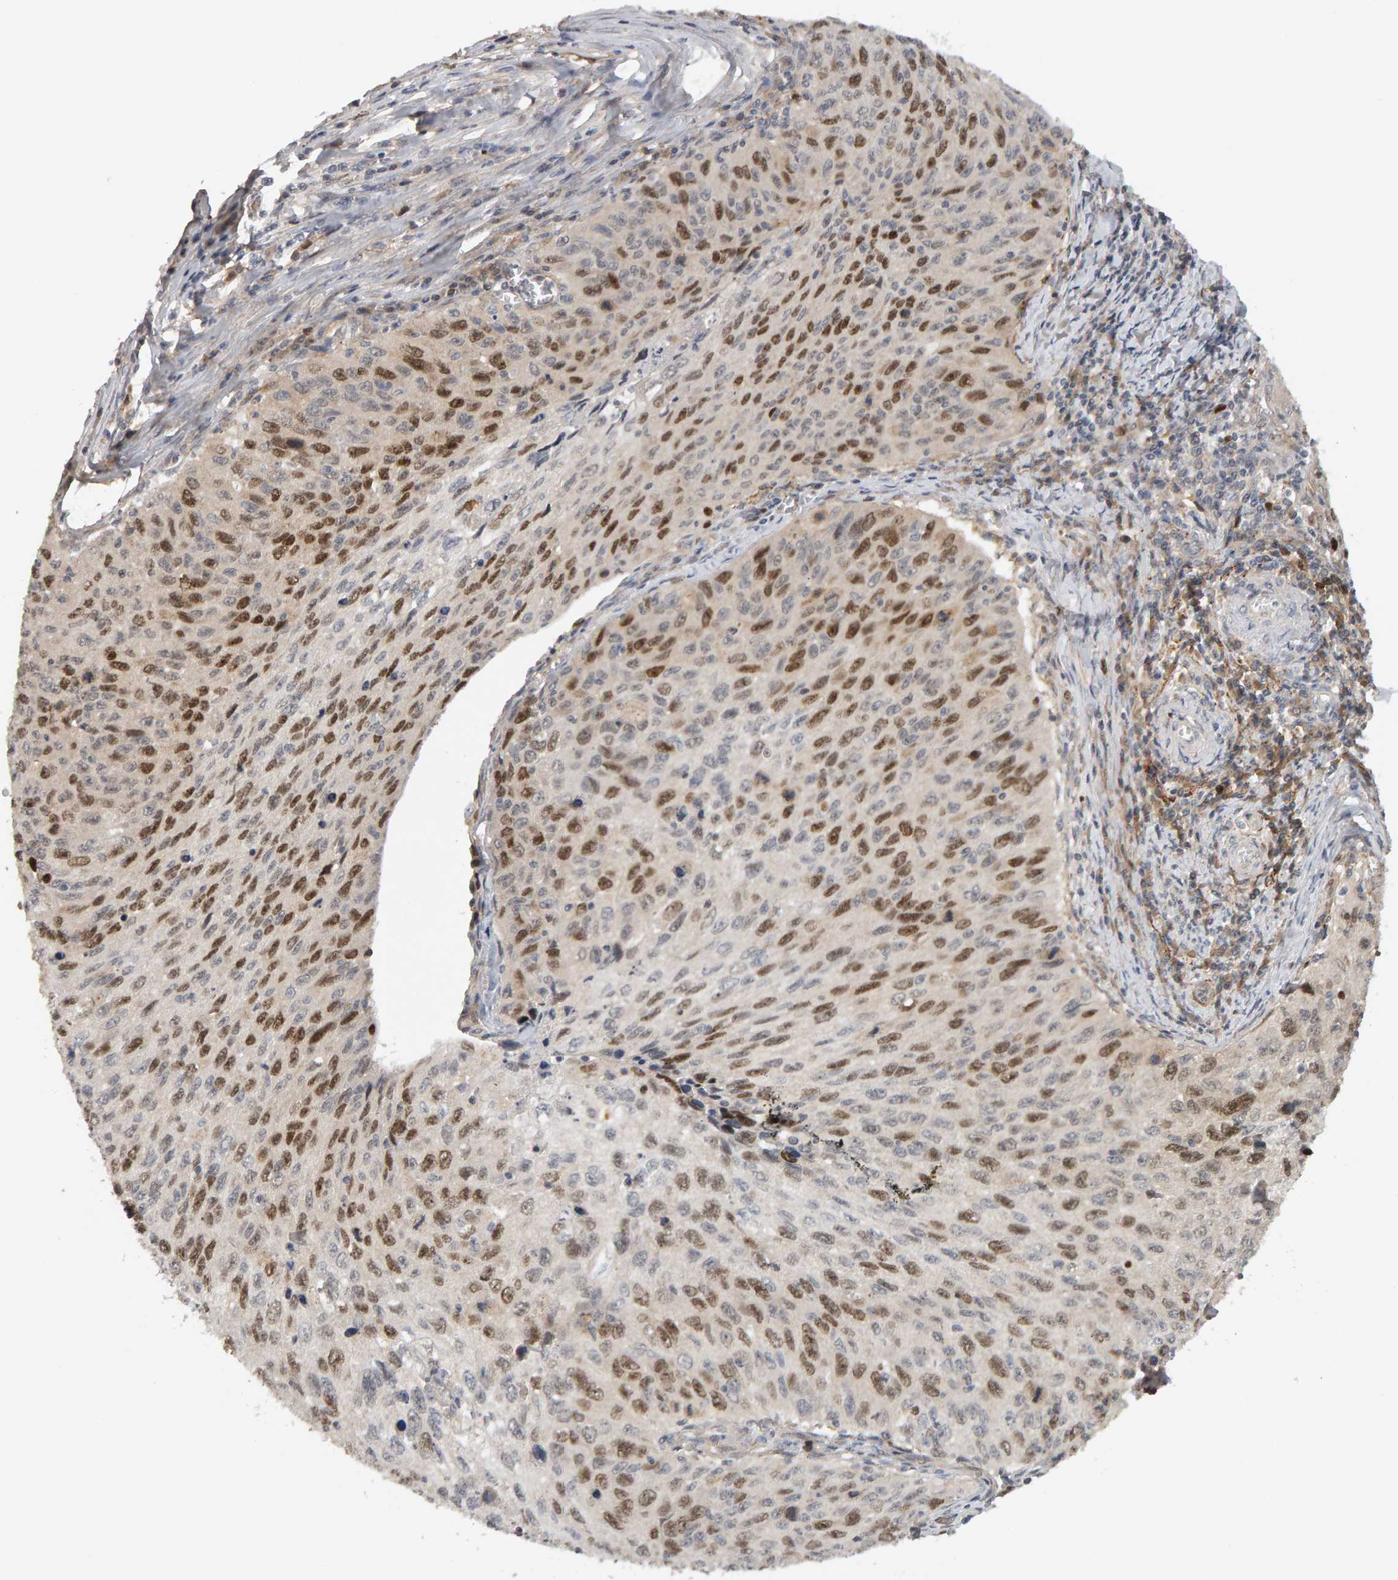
{"staining": {"intensity": "strong", "quantity": ">75%", "location": "nuclear"}, "tissue": "cervical cancer", "cell_type": "Tumor cells", "image_type": "cancer", "snomed": [{"axis": "morphology", "description": "Squamous cell carcinoma, NOS"}, {"axis": "topography", "description": "Cervix"}], "caption": "This is an image of immunohistochemistry staining of cervical squamous cell carcinoma, which shows strong expression in the nuclear of tumor cells.", "gene": "CDCA5", "patient": {"sex": "female", "age": 53}}